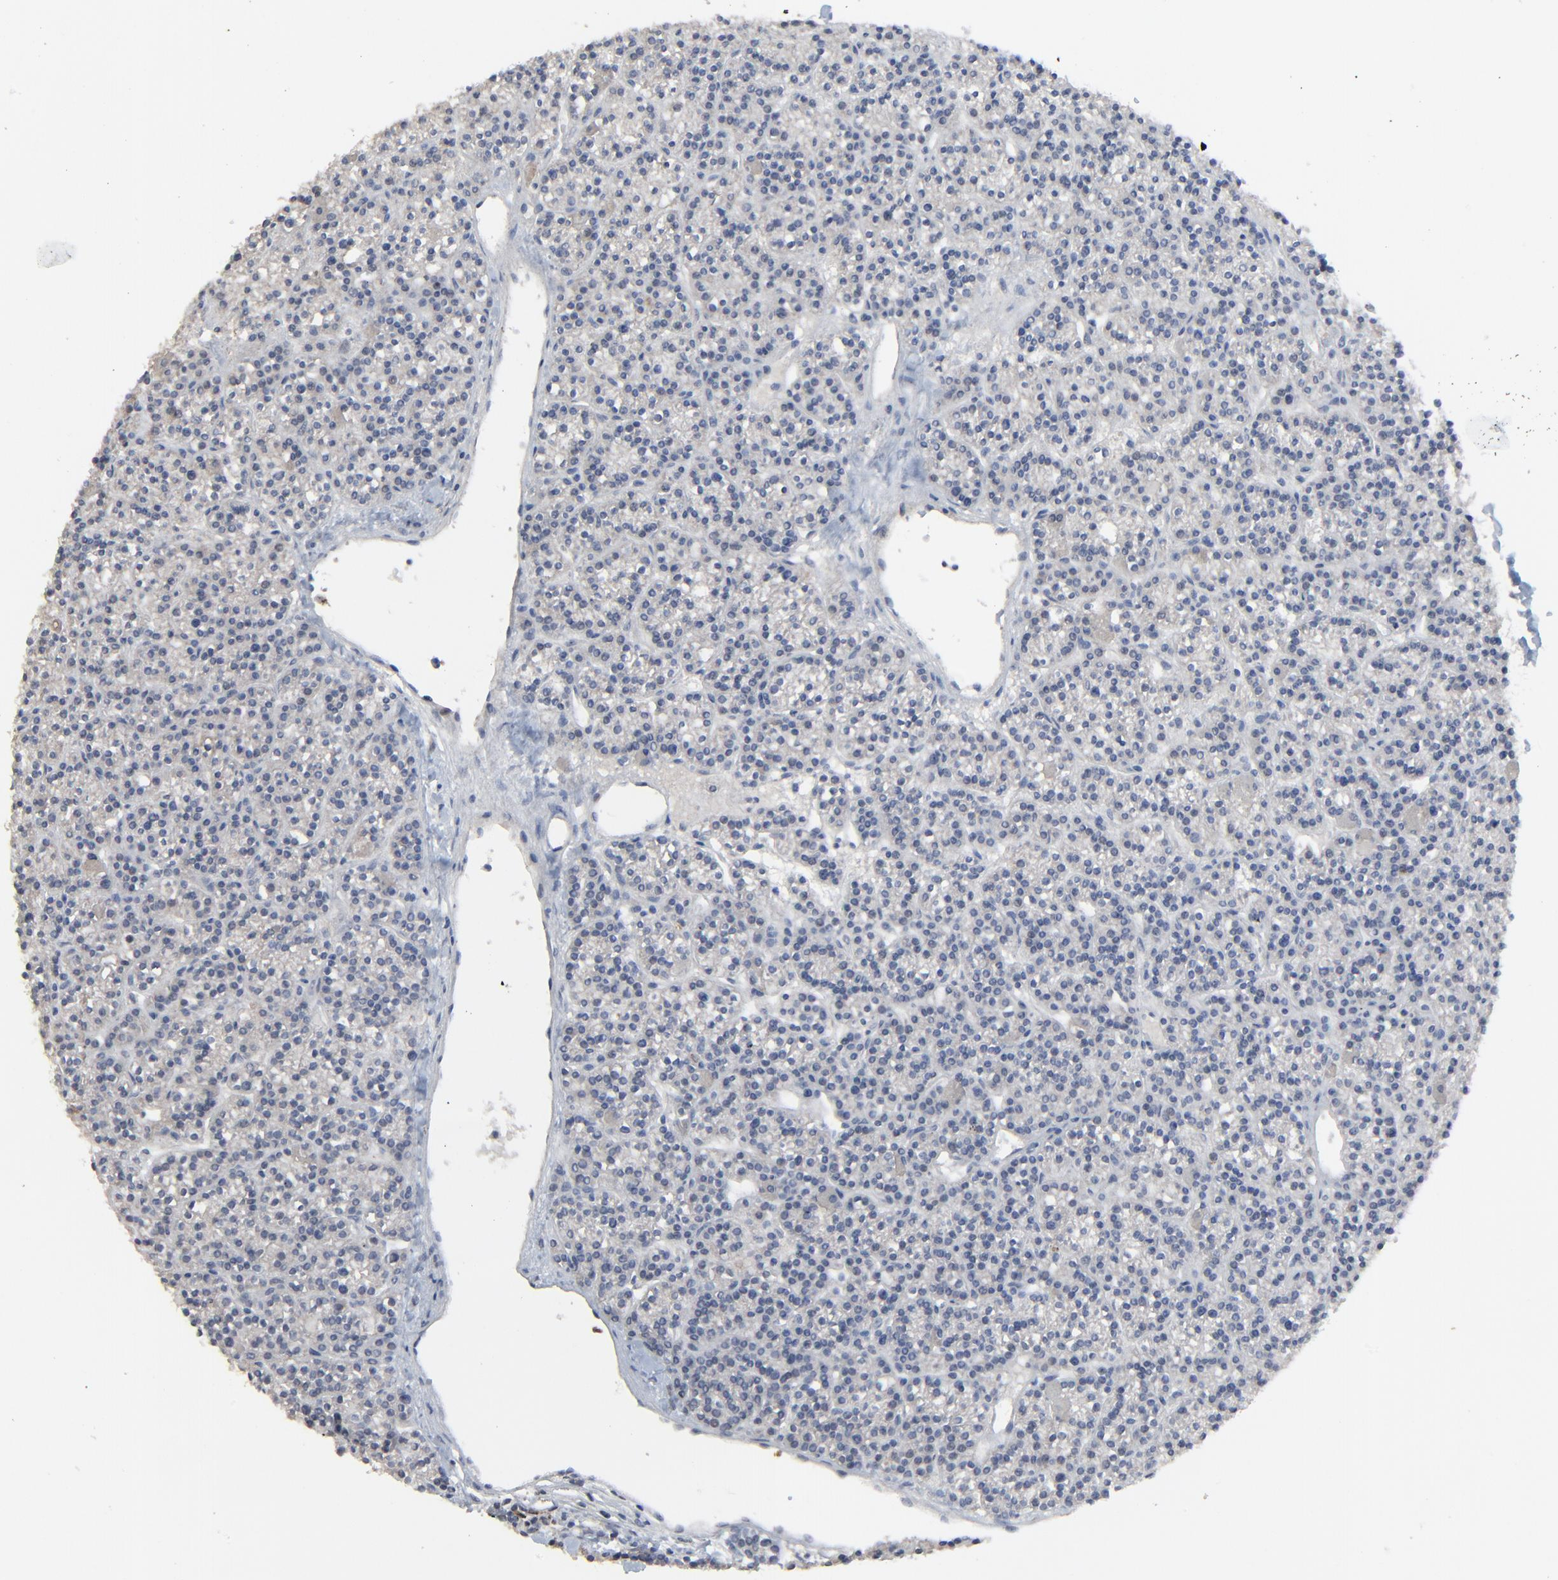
{"staining": {"intensity": "weak", "quantity": ">75%", "location": "cytoplasmic/membranous"}, "tissue": "parathyroid gland", "cell_type": "Glandular cells", "image_type": "normal", "snomed": [{"axis": "morphology", "description": "Normal tissue, NOS"}, {"axis": "topography", "description": "Parathyroid gland"}], "caption": "Immunohistochemical staining of normal parathyroid gland shows weak cytoplasmic/membranous protein staining in approximately >75% of glandular cells.", "gene": "BIRC3", "patient": {"sex": "female", "age": 50}}